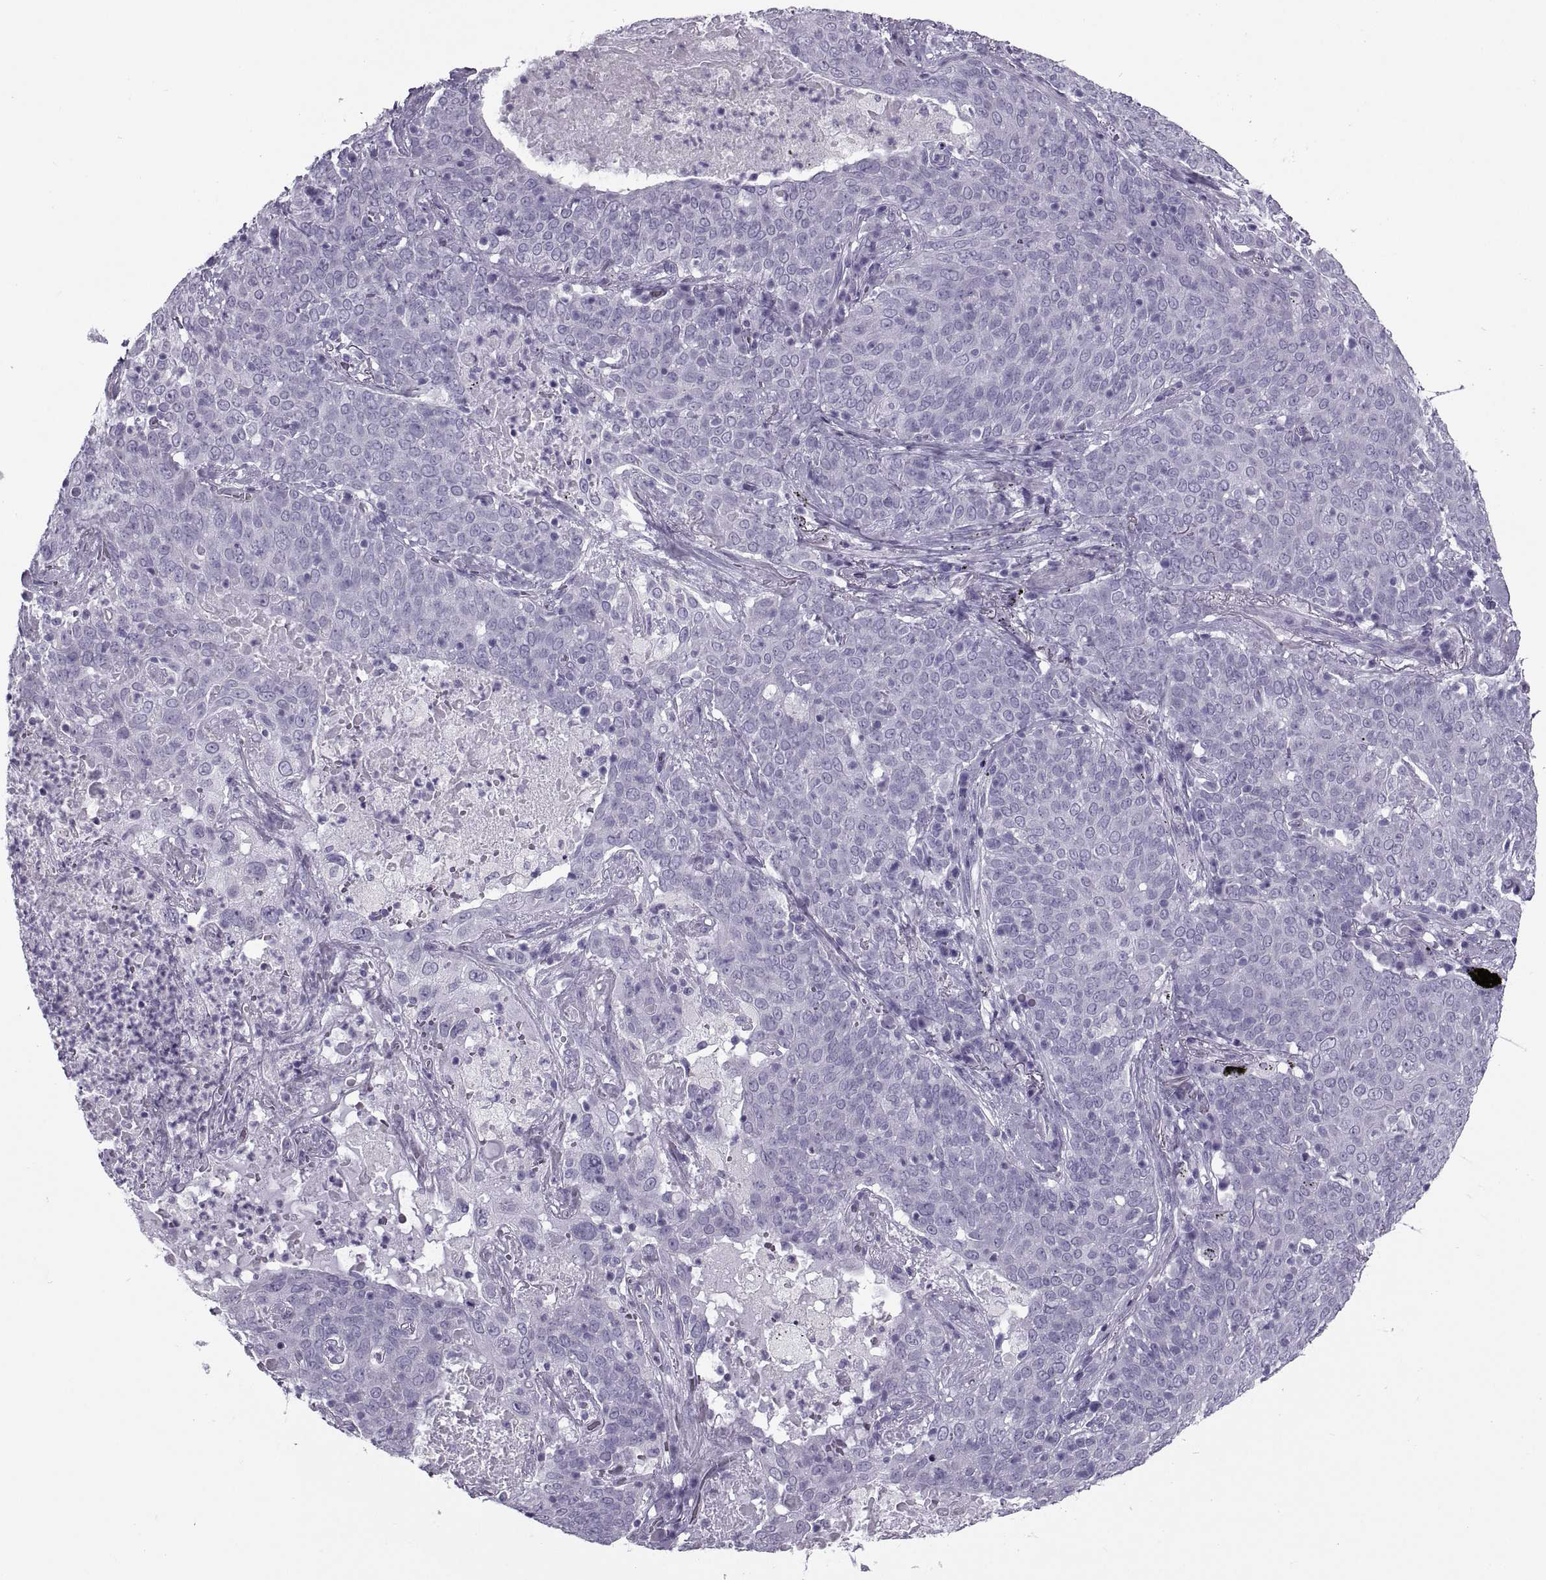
{"staining": {"intensity": "negative", "quantity": "none", "location": "none"}, "tissue": "lung cancer", "cell_type": "Tumor cells", "image_type": "cancer", "snomed": [{"axis": "morphology", "description": "Squamous cell carcinoma, NOS"}, {"axis": "topography", "description": "Lung"}], "caption": "A high-resolution micrograph shows immunohistochemistry staining of lung squamous cell carcinoma, which reveals no significant staining in tumor cells. (DAB (3,3'-diaminobenzidine) immunohistochemistry, high magnification).", "gene": "RLBP1", "patient": {"sex": "male", "age": 82}}